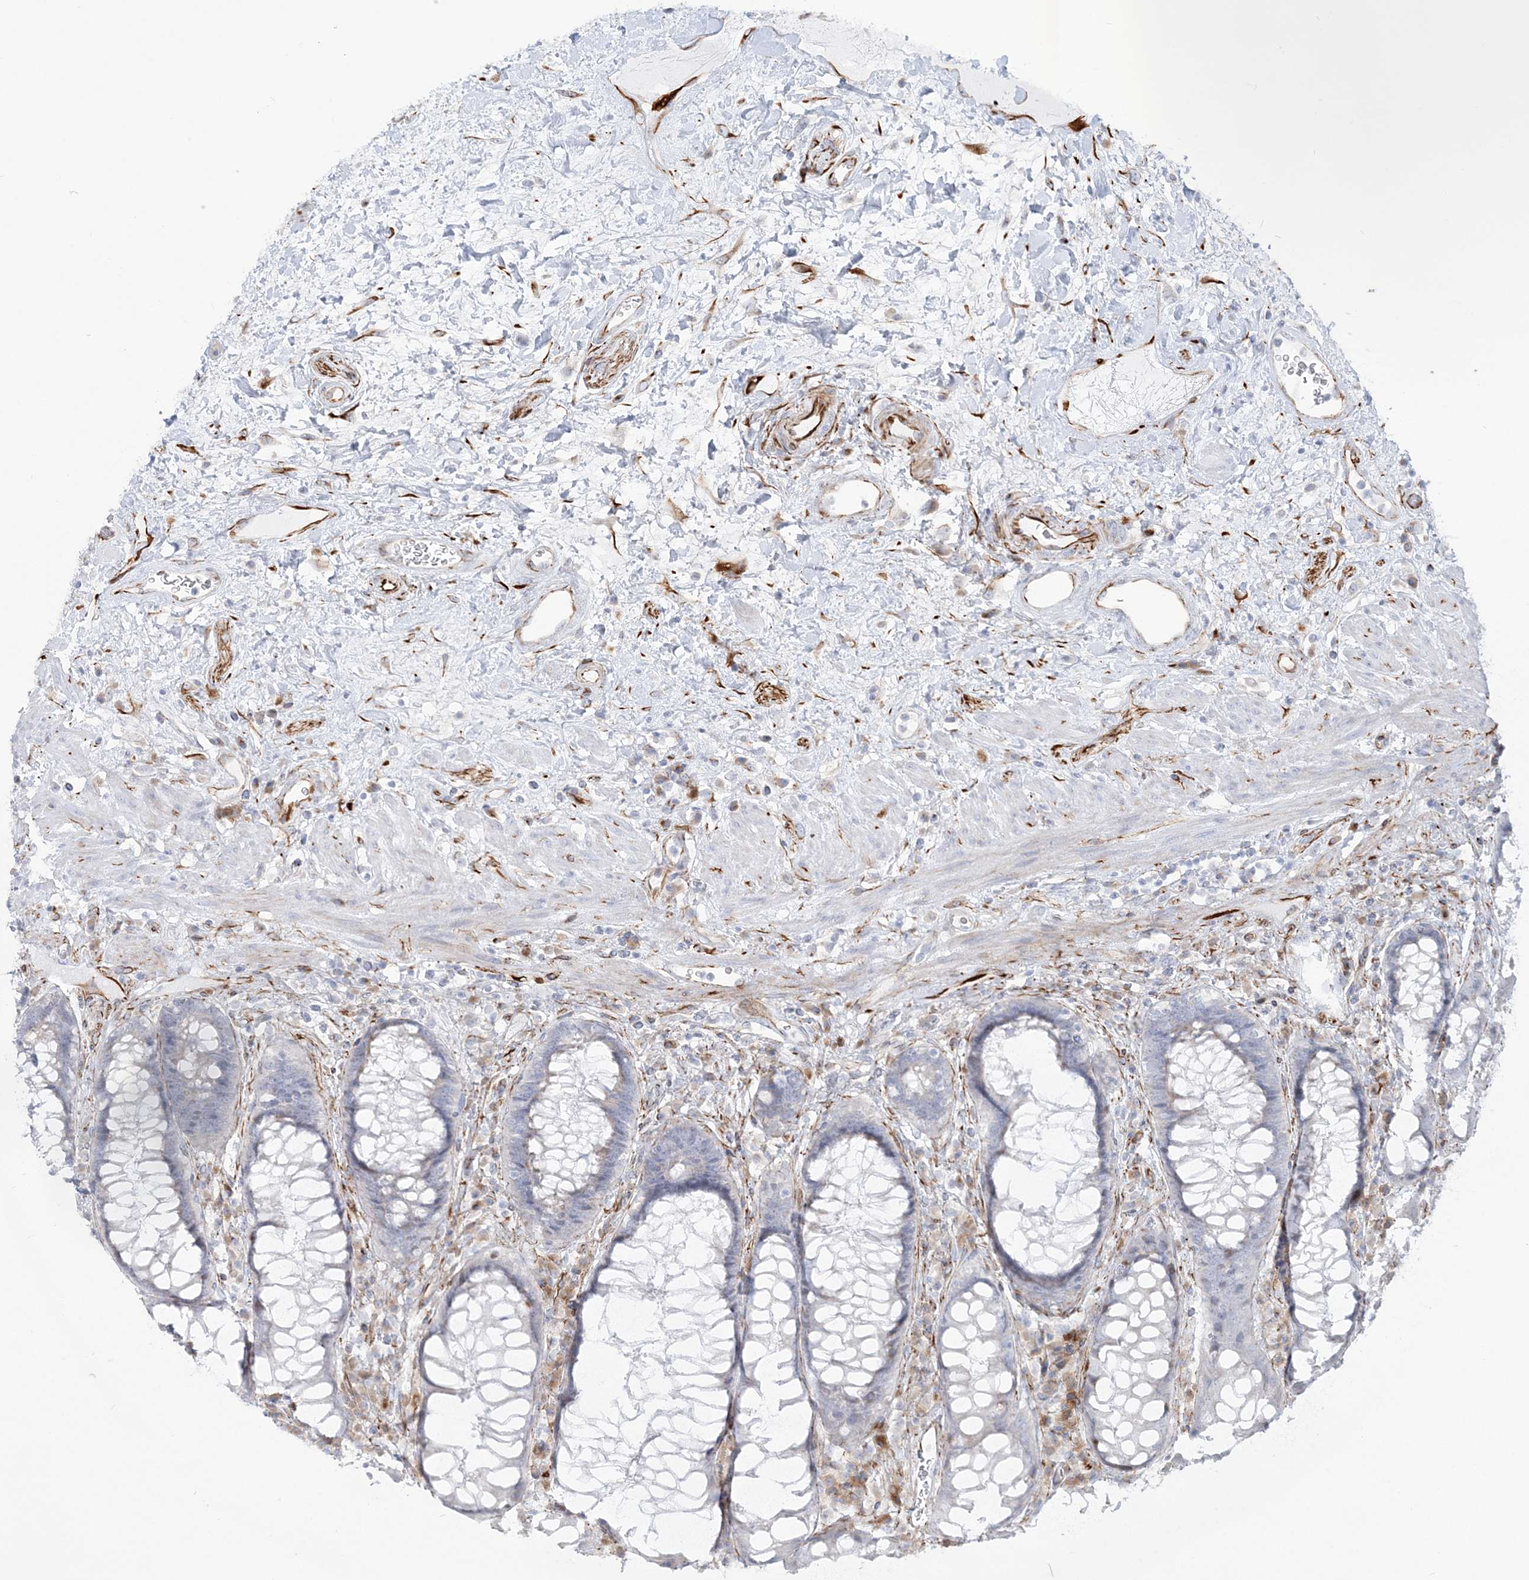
{"staining": {"intensity": "negative", "quantity": "none", "location": "none"}, "tissue": "rectum", "cell_type": "Glandular cells", "image_type": "normal", "snomed": [{"axis": "morphology", "description": "Normal tissue, NOS"}, {"axis": "topography", "description": "Rectum"}], "caption": "This image is of benign rectum stained with immunohistochemistry (IHC) to label a protein in brown with the nuclei are counter-stained blue. There is no staining in glandular cells.", "gene": "PPIL6", "patient": {"sex": "male", "age": 64}}